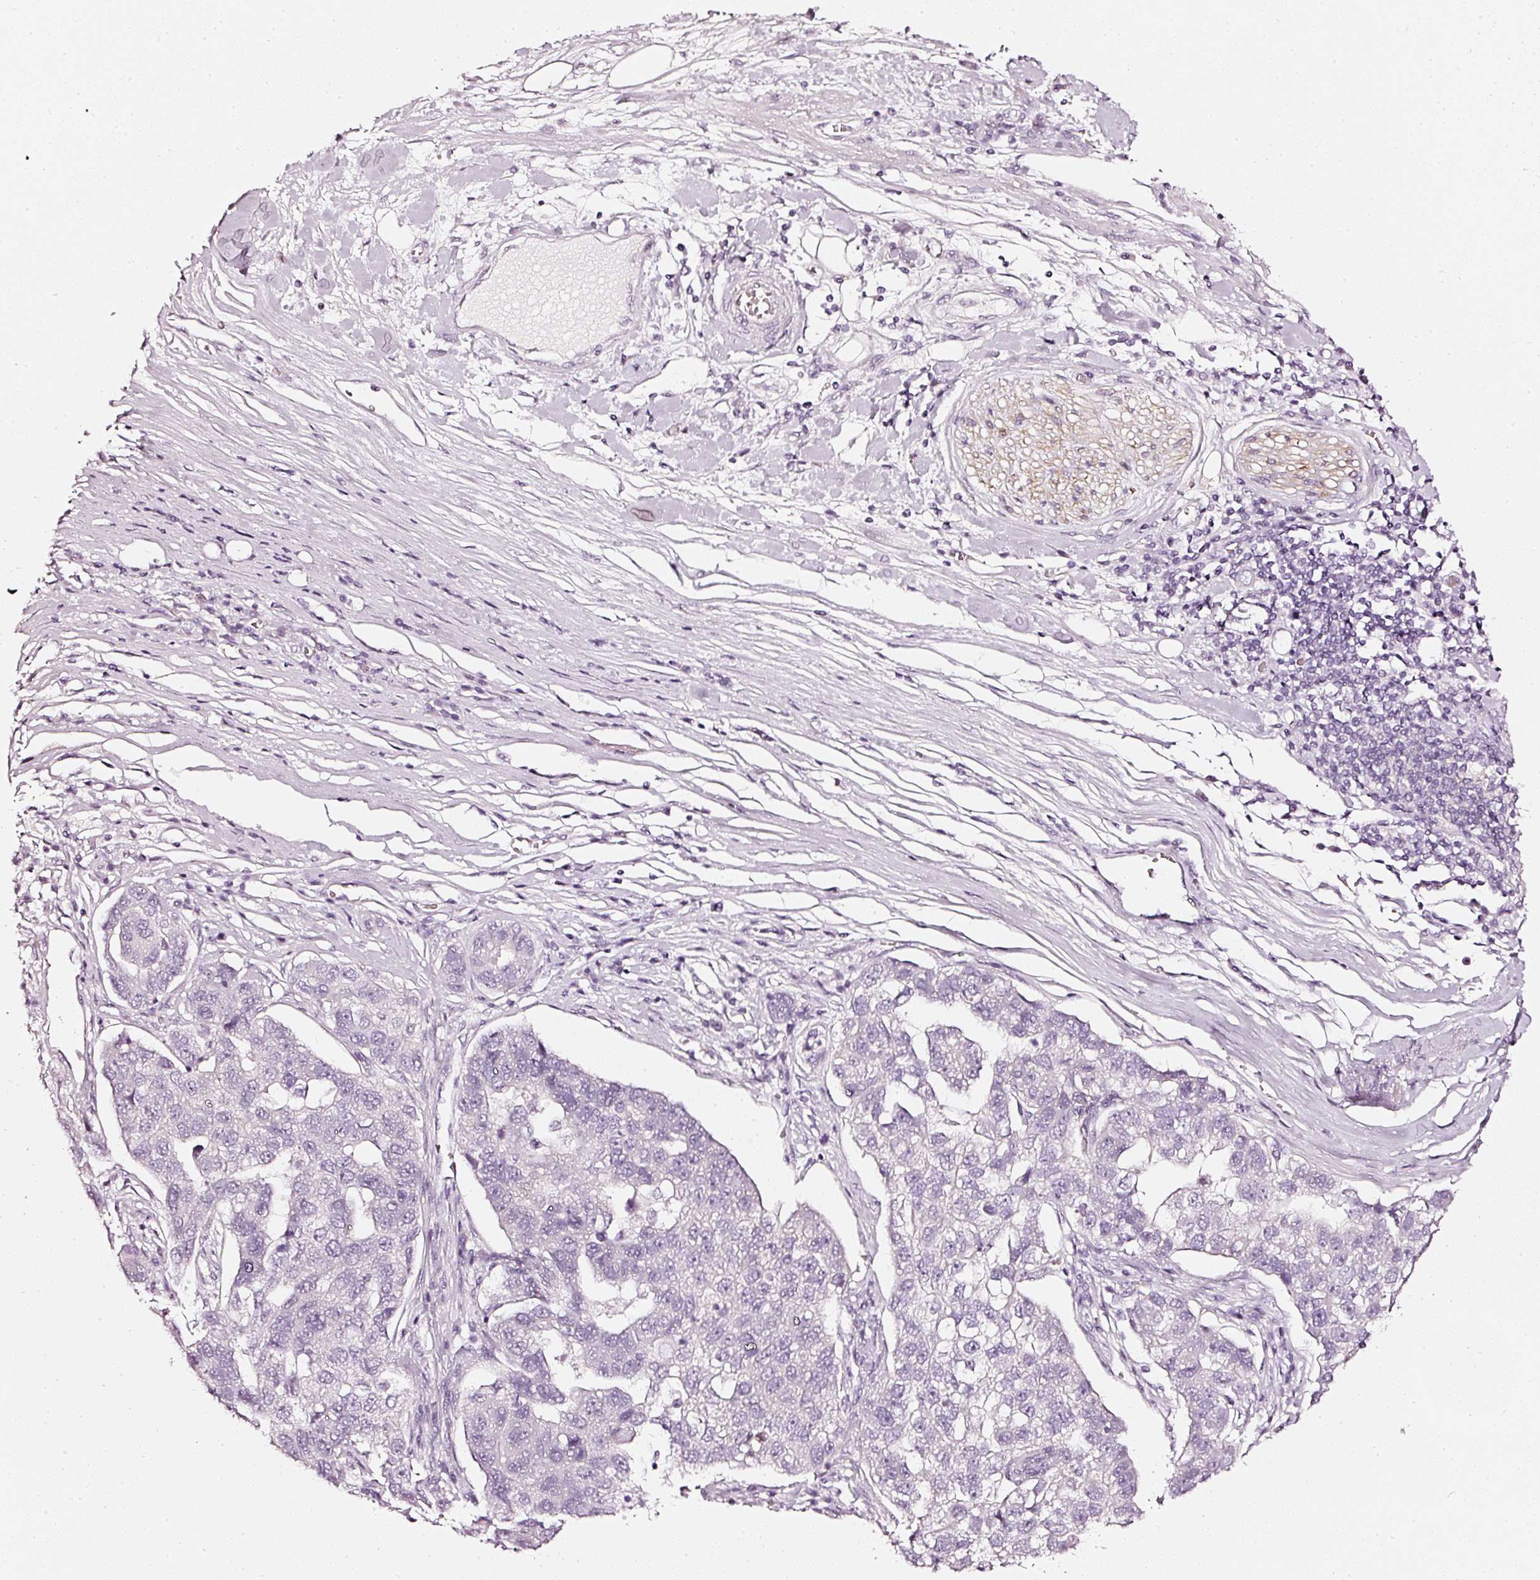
{"staining": {"intensity": "negative", "quantity": "none", "location": "none"}, "tissue": "pancreatic cancer", "cell_type": "Tumor cells", "image_type": "cancer", "snomed": [{"axis": "morphology", "description": "Adenocarcinoma, NOS"}, {"axis": "topography", "description": "Pancreas"}], "caption": "Pancreatic cancer (adenocarcinoma) was stained to show a protein in brown. There is no significant staining in tumor cells.", "gene": "CNP", "patient": {"sex": "female", "age": 61}}